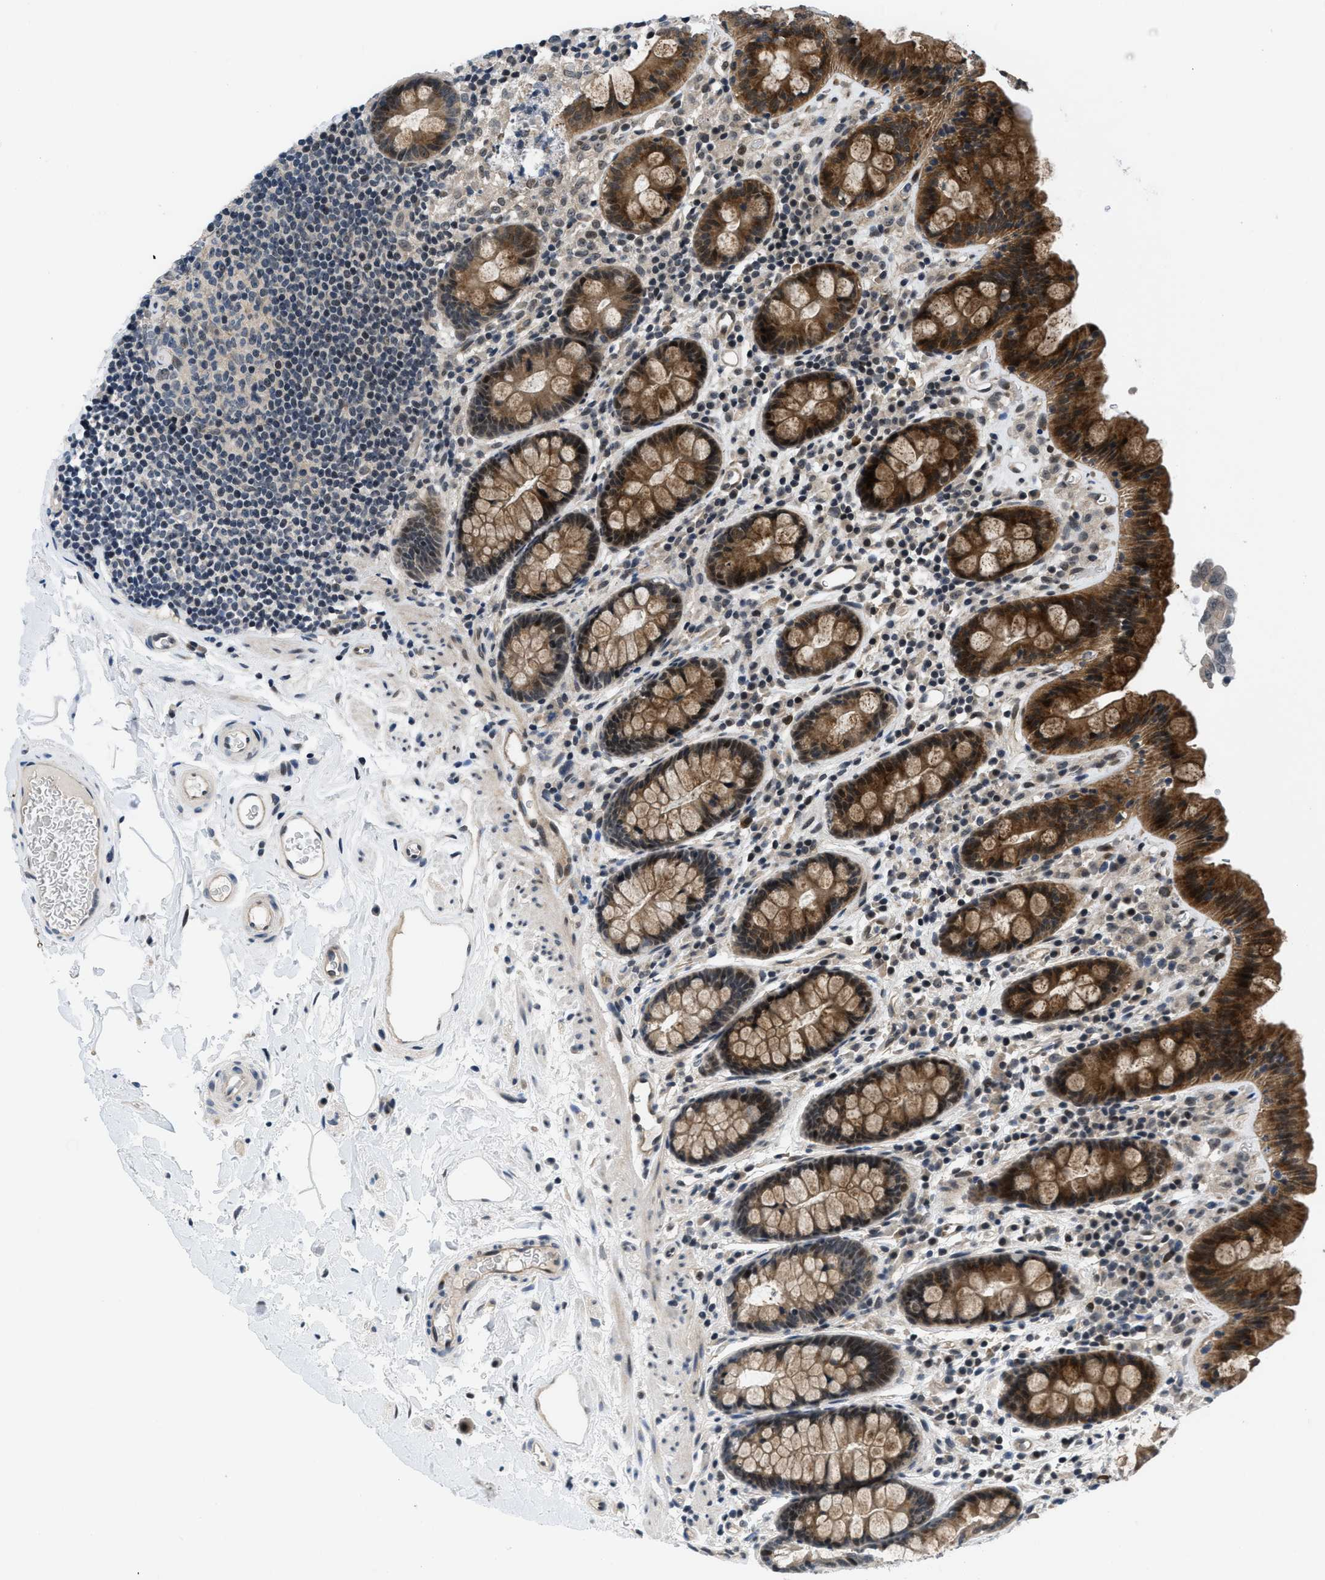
{"staining": {"intensity": "weak", "quantity": ">75%", "location": "cytoplasmic/membranous,nuclear"}, "tissue": "colon", "cell_type": "Endothelial cells", "image_type": "normal", "snomed": [{"axis": "morphology", "description": "Normal tissue, NOS"}, {"axis": "topography", "description": "Colon"}], "caption": "Endothelial cells display weak cytoplasmic/membranous,nuclear staining in about >75% of cells in normal colon.", "gene": "SETD5", "patient": {"sex": "female", "age": 80}}